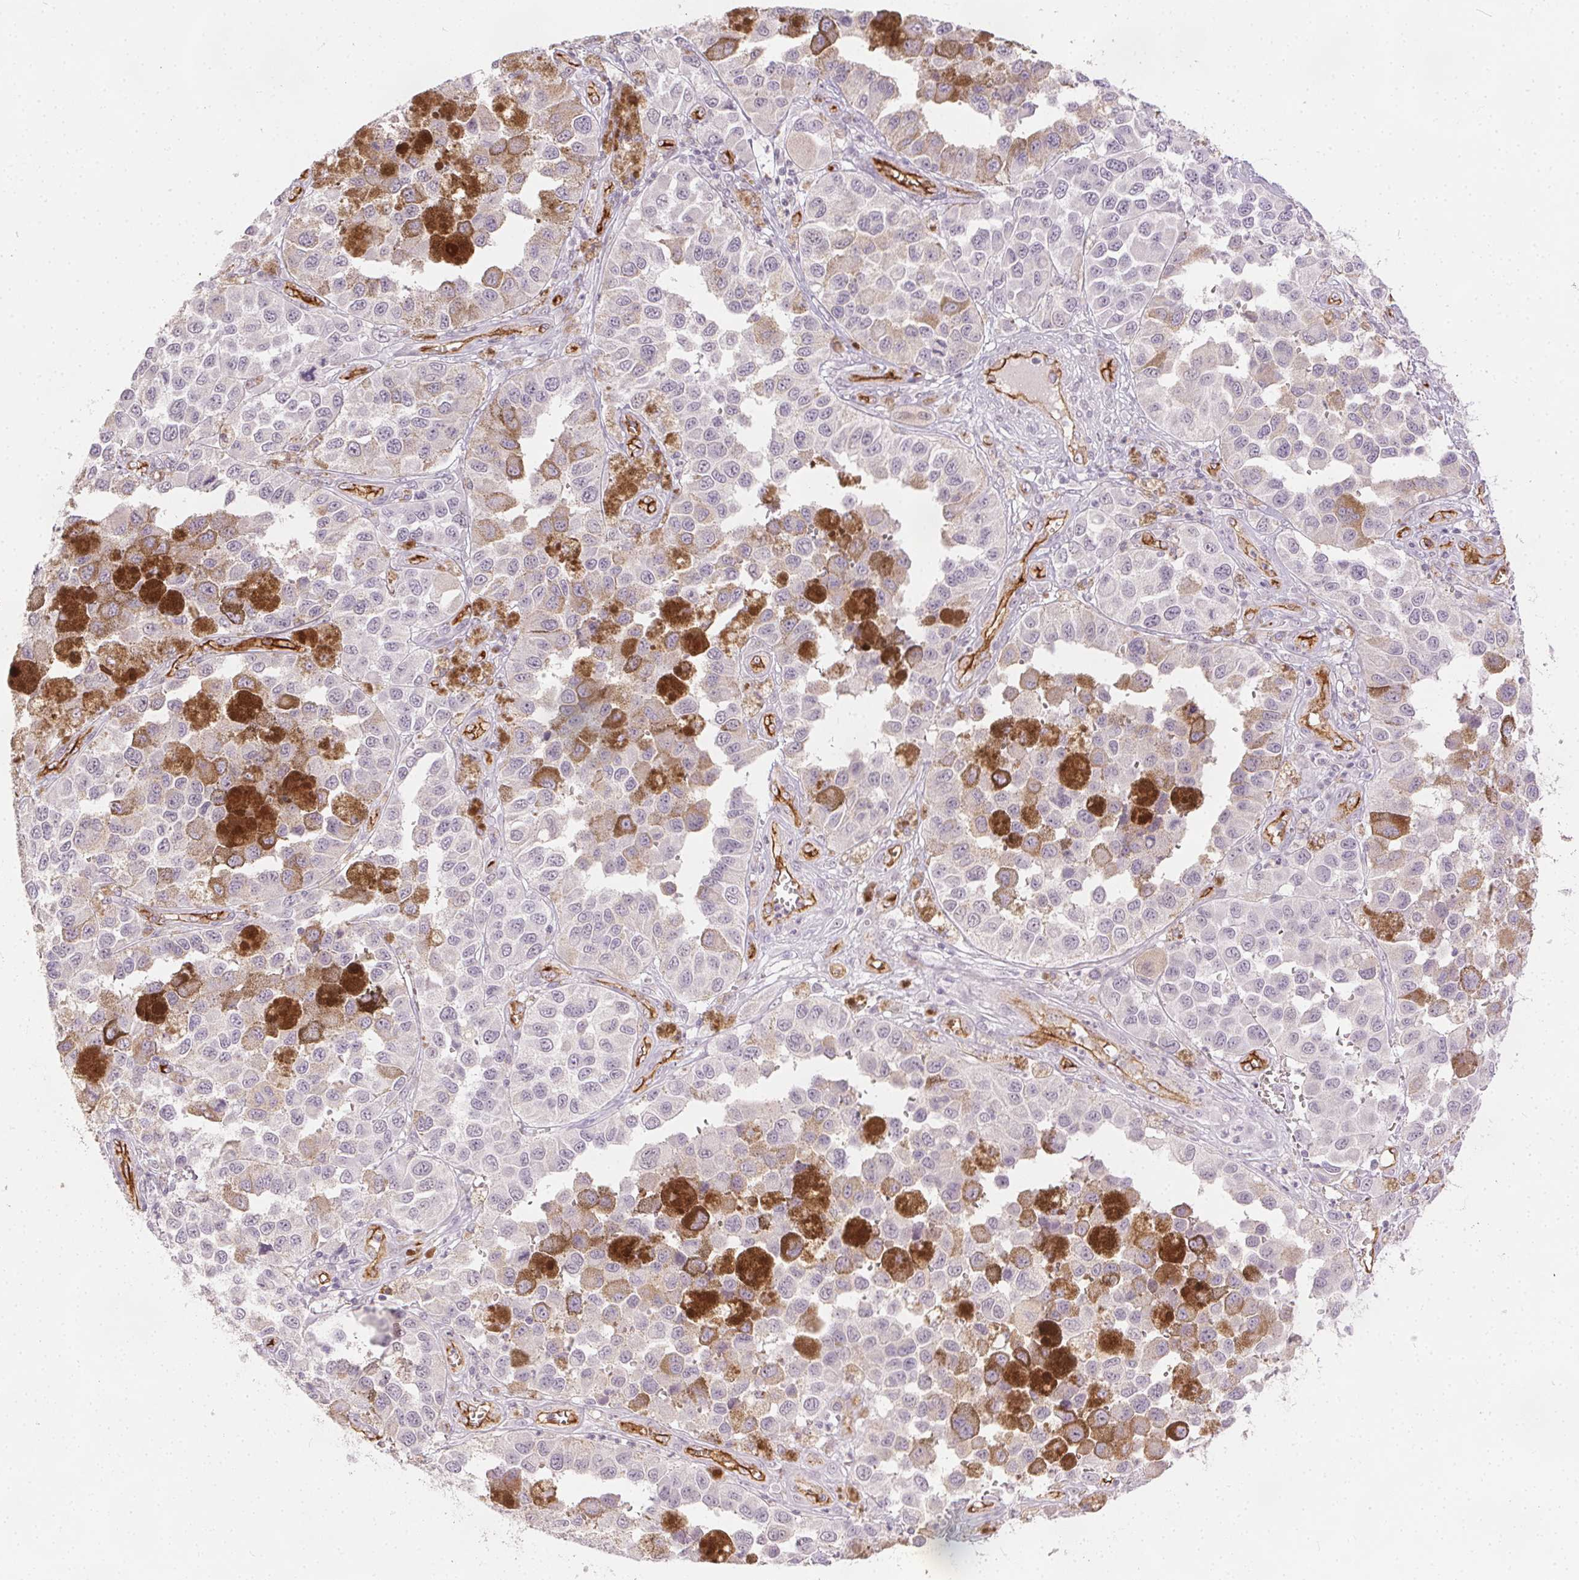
{"staining": {"intensity": "negative", "quantity": "none", "location": "none"}, "tissue": "melanoma", "cell_type": "Tumor cells", "image_type": "cancer", "snomed": [{"axis": "morphology", "description": "Malignant melanoma, NOS"}, {"axis": "topography", "description": "Skin"}], "caption": "IHC micrograph of malignant melanoma stained for a protein (brown), which displays no expression in tumor cells.", "gene": "PODXL", "patient": {"sex": "female", "age": 58}}